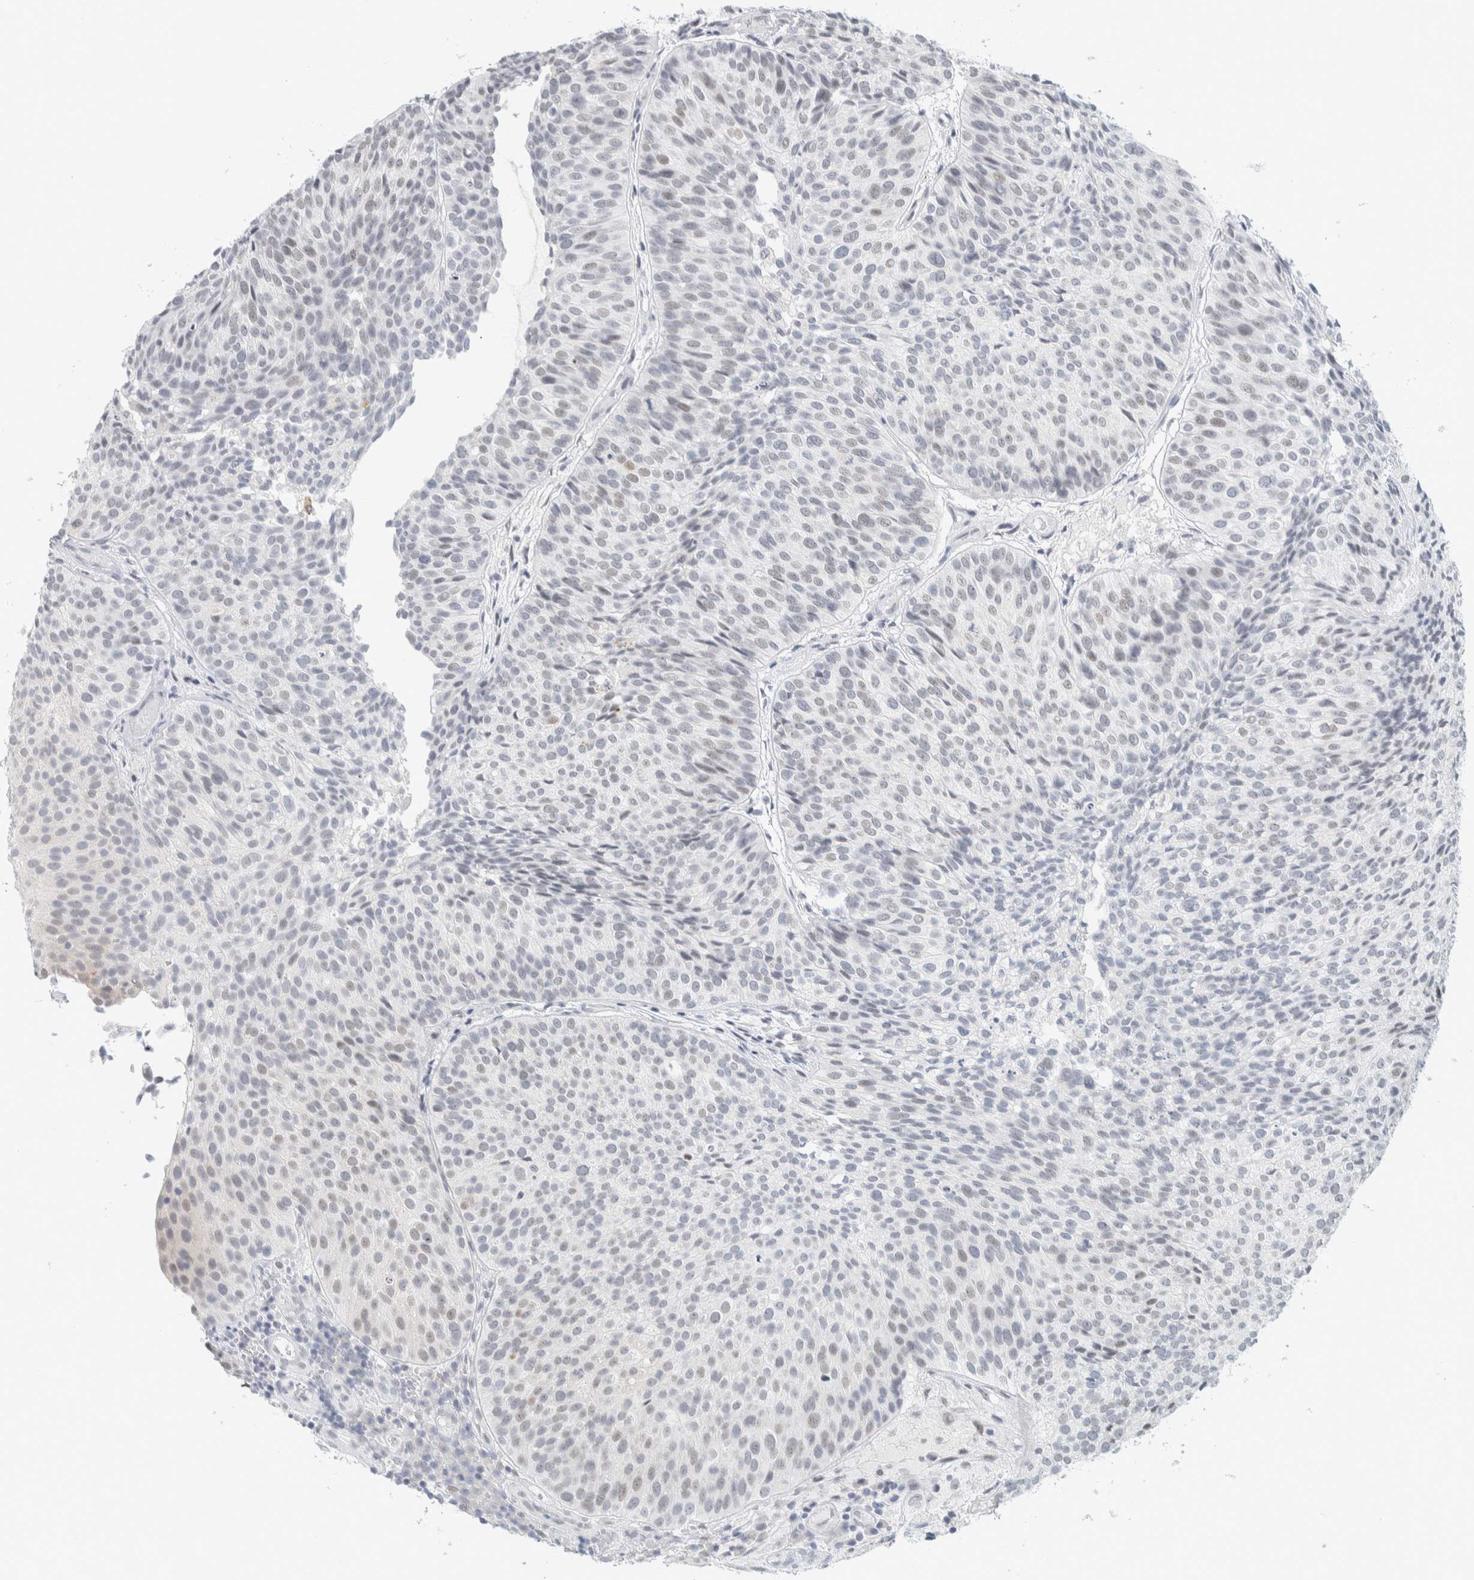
{"staining": {"intensity": "negative", "quantity": "none", "location": "none"}, "tissue": "urothelial cancer", "cell_type": "Tumor cells", "image_type": "cancer", "snomed": [{"axis": "morphology", "description": "Urothelial carcinoma, Low grade"}, {"axis": "topography", "description": "Urinary bladder"}], "caption": "A histopathology image of urothelial cancer stained for a protein exhibits no brown staining in tumor cells. Brightfield microscopy of IHC stained with DAB (brown) and hematoxylin (blue), captured at high magnification.", "gene": "CDH17", "patient": {"sex": "male", "age": 86}}